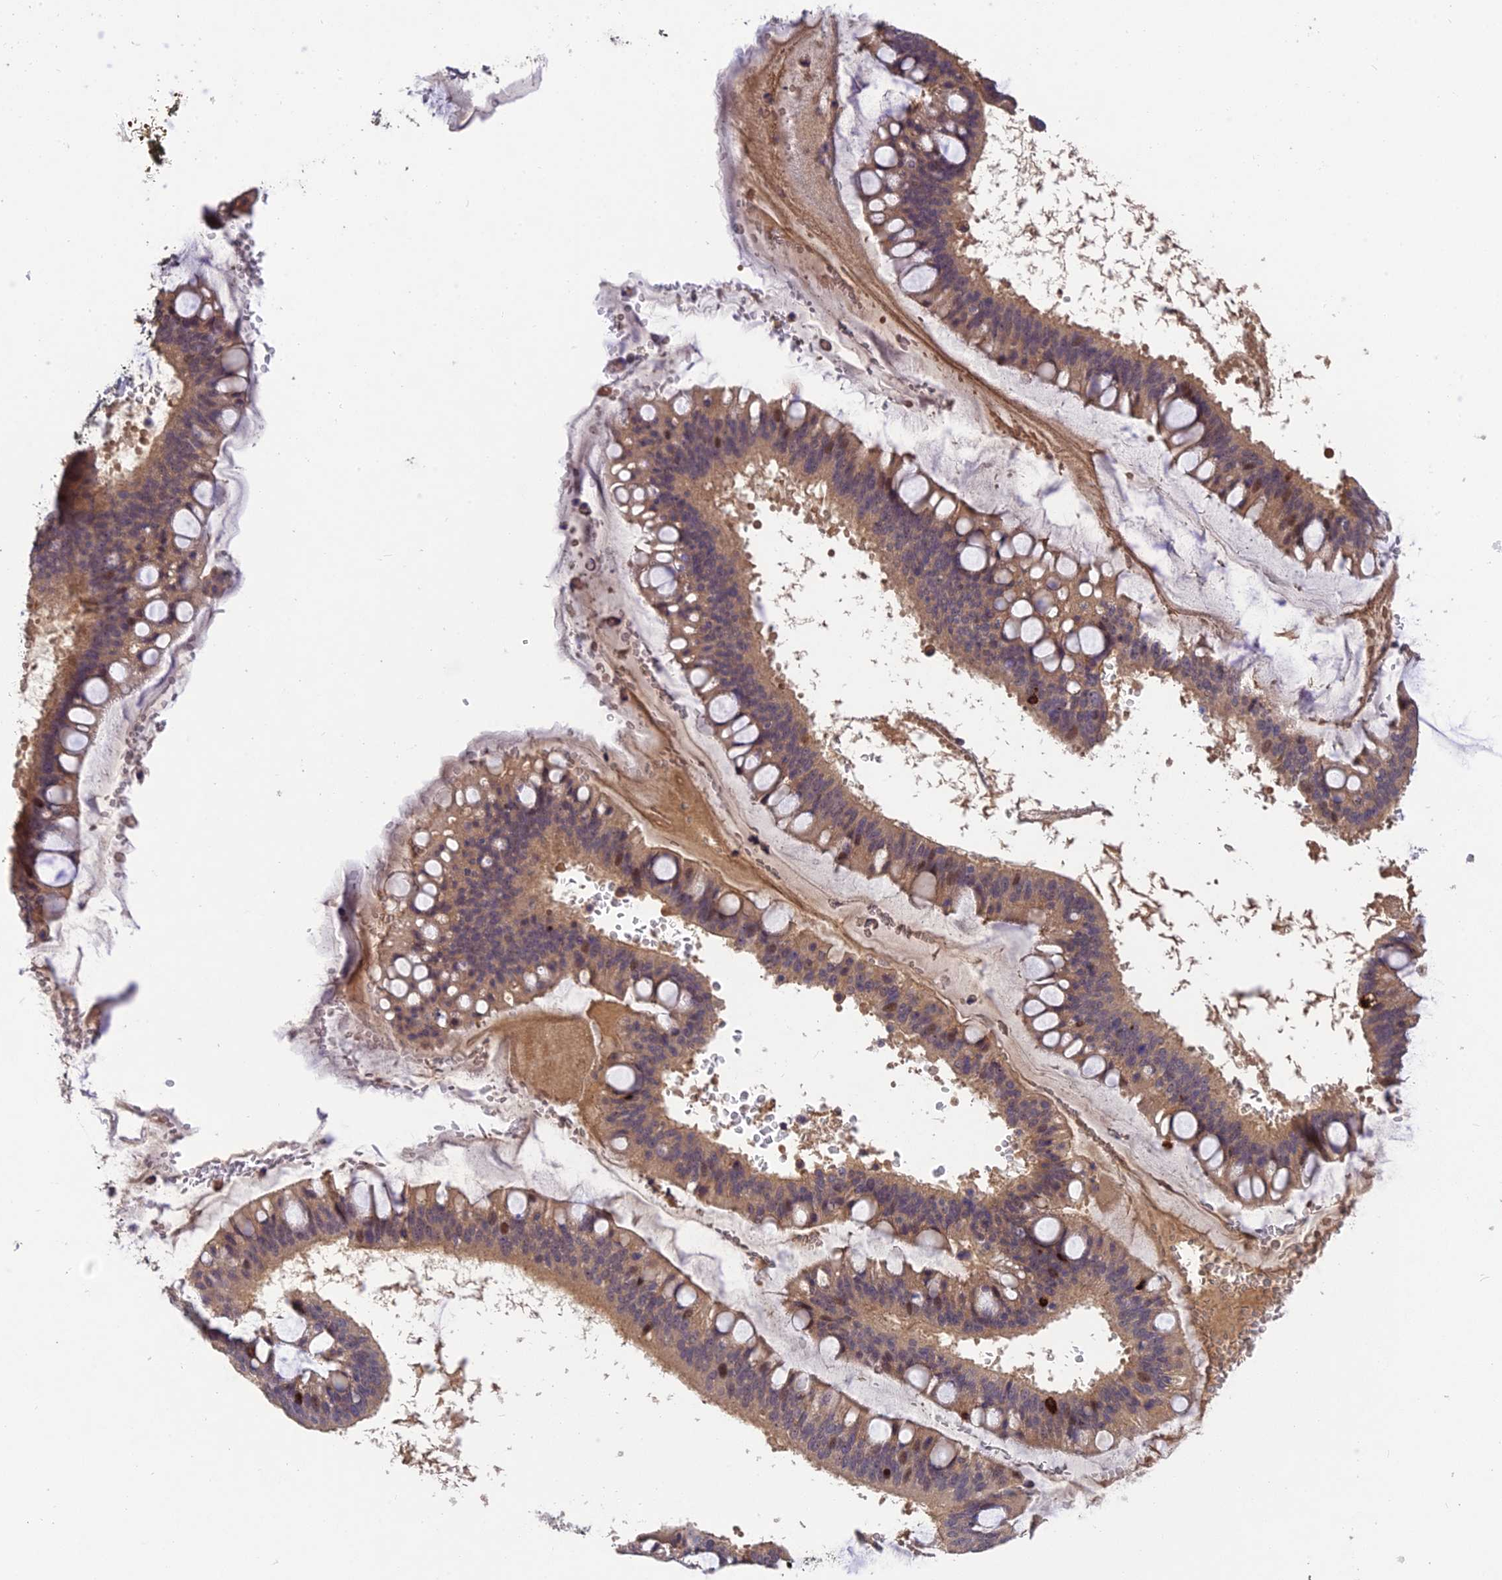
{"staining": {"intensity": "moderate", "quantity": "<25%", "location": "nuclear"}, "tissue": "ovarian cancer", "cell_type": "Tumor cells", "image_type": "cancer", "snomed": [{"axis": "morphology", "description": "Cystadenocarcinoma, mucinous, NOS"}, {"axis": "topography", "description": "Ovary"}], "caption": "A brown stain highlights moderate nuclear positivity of a protein in ovarian cancer tumor cells. The staining was performed using DAB (3,3'-diaminobenzidine), with brown indicating positive protein expression. Nuclei are stained blue with hematoxylin.", "gene": "DENND5B", "patient": {"sex": "female", "age": 73}}